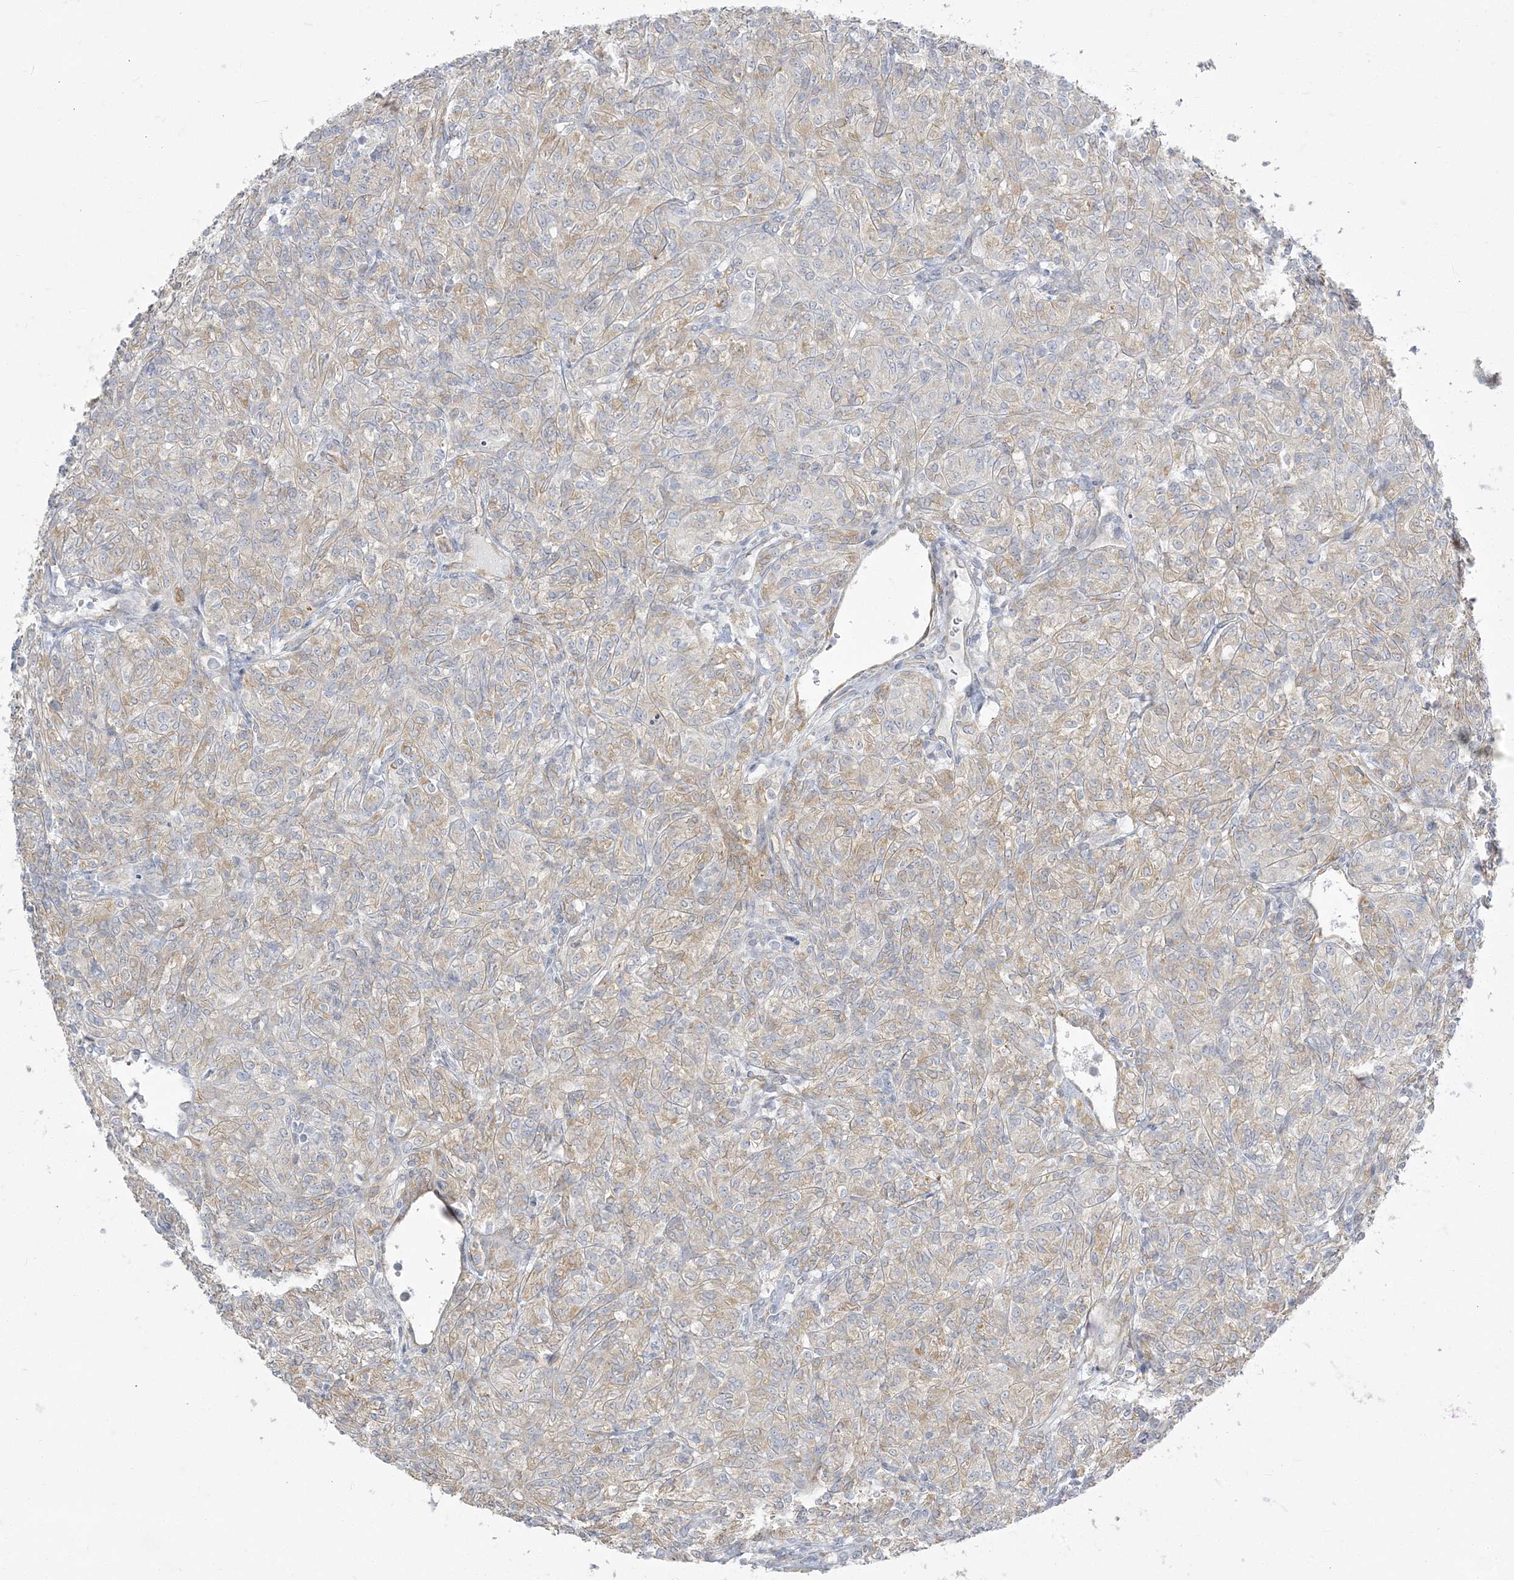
{"staining": {"intensity": "weak", "quantity": "25%-75%", "location": "cytoplasmic/membranous"}, "tissue": "renal cancer", "cell_type": "Tumor cells", "image_type": "cancer", "snomed": [{"axis": "morphology", "description": "Adenocarcinoma, NOS"}, {"axis": "topography", "description": "Kidney"}], "caption": "Brown immunohistochemical staining in renal cancer demonstrates weak cytoplasmic/membranous staining in about 25%-75% of tumor cells. Using DAB (3,3'-diaminobenzidine) (brown) and hematoxylin (blue) stains, captured at high magnification using brightfield microscopy.", "gene": "ZC3H6", "patient": {"sex": "male", "age": 77}}